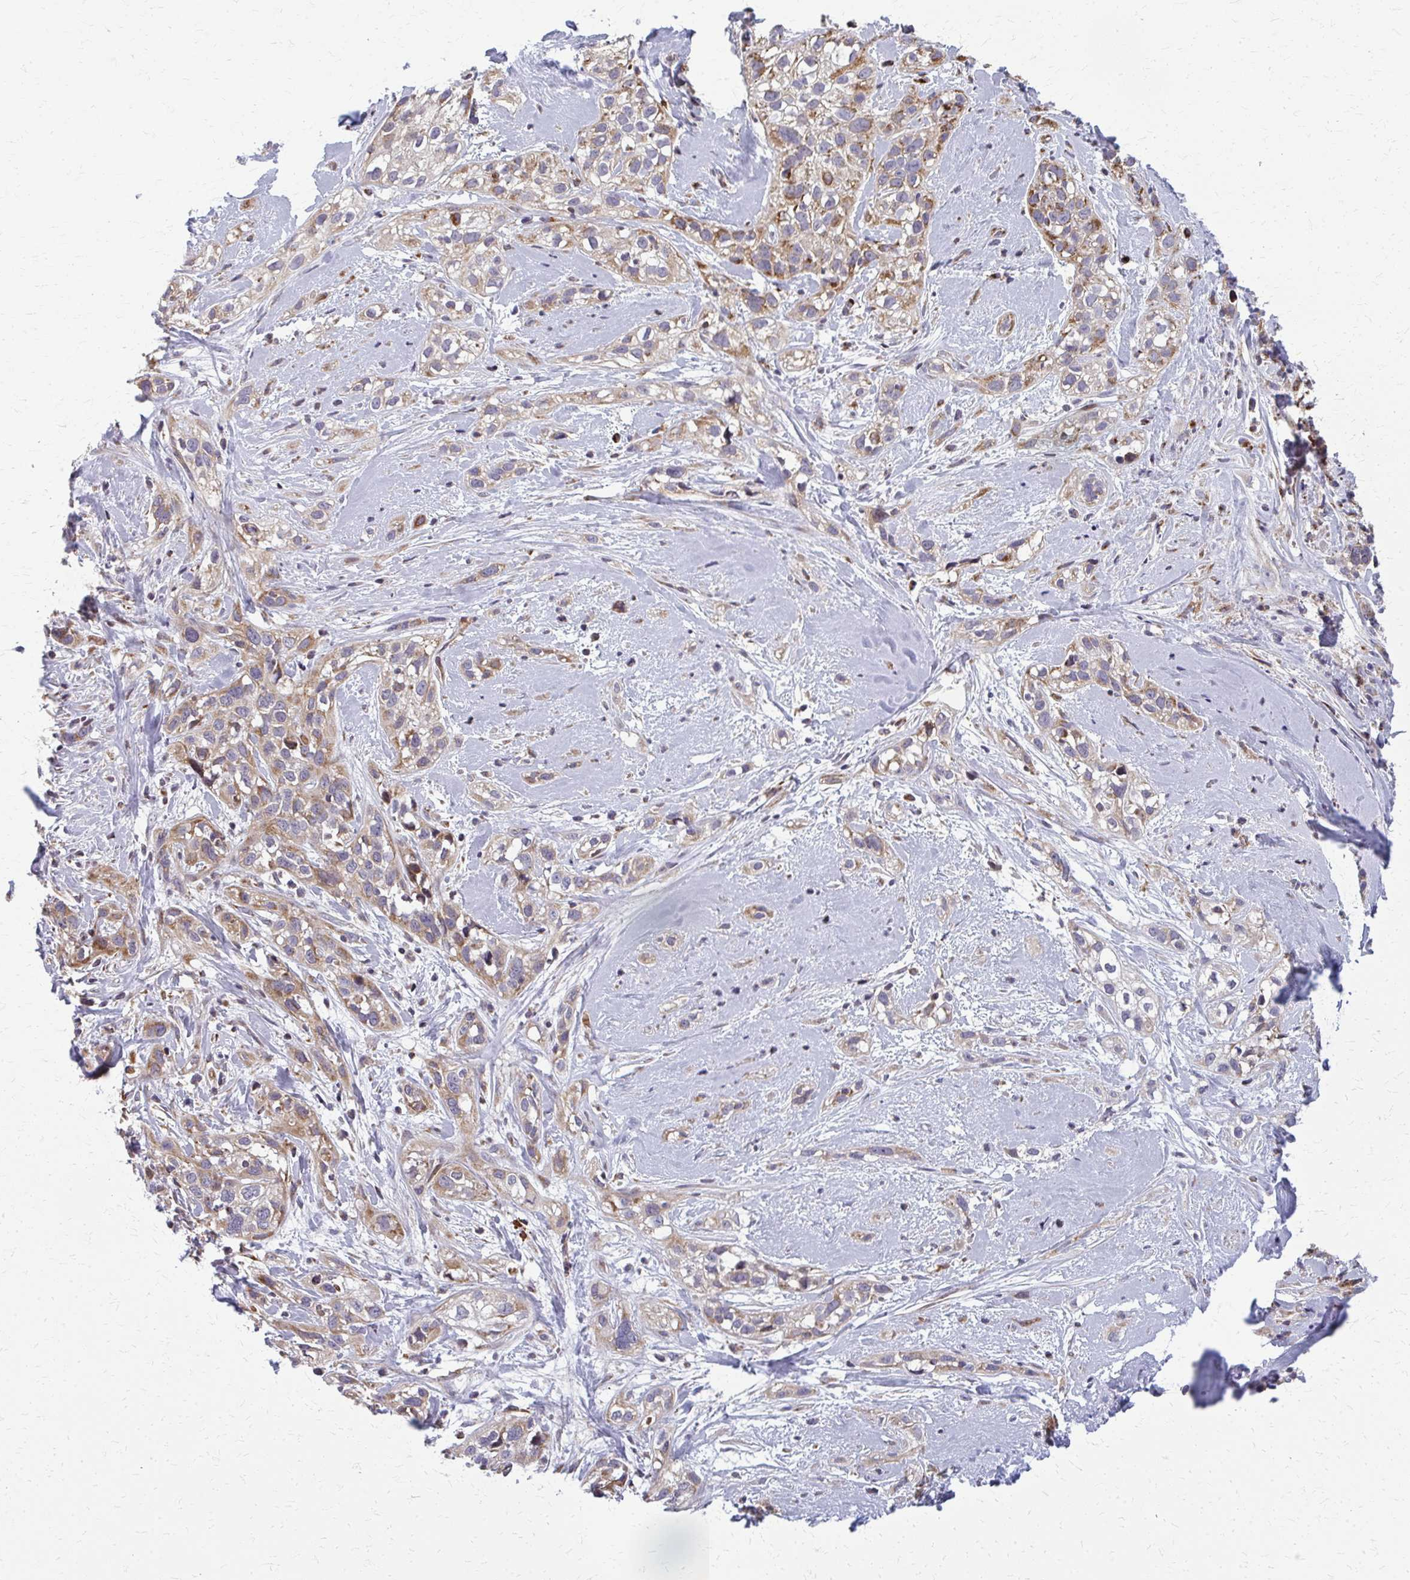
{"staining": {"intensity": "moderate", "quantity": ">75%", "location": "cytoplasmic/membranous"}, "tissue": "skin cancer", "cell_type": "Tumor cells", "image_type": "cancer", "snomed": [{"axis": "morphology", "description": "Squamous cell carcinoma, NOS"}, {"axis": "topography", "description": "Skin"}], "caption": "Human skin squamous cell carcinoma stained with a protein marker displays moderate staining in tumor cells.", "gene": "MCCC1", "patient": {"sex": "male", "age": 82}}